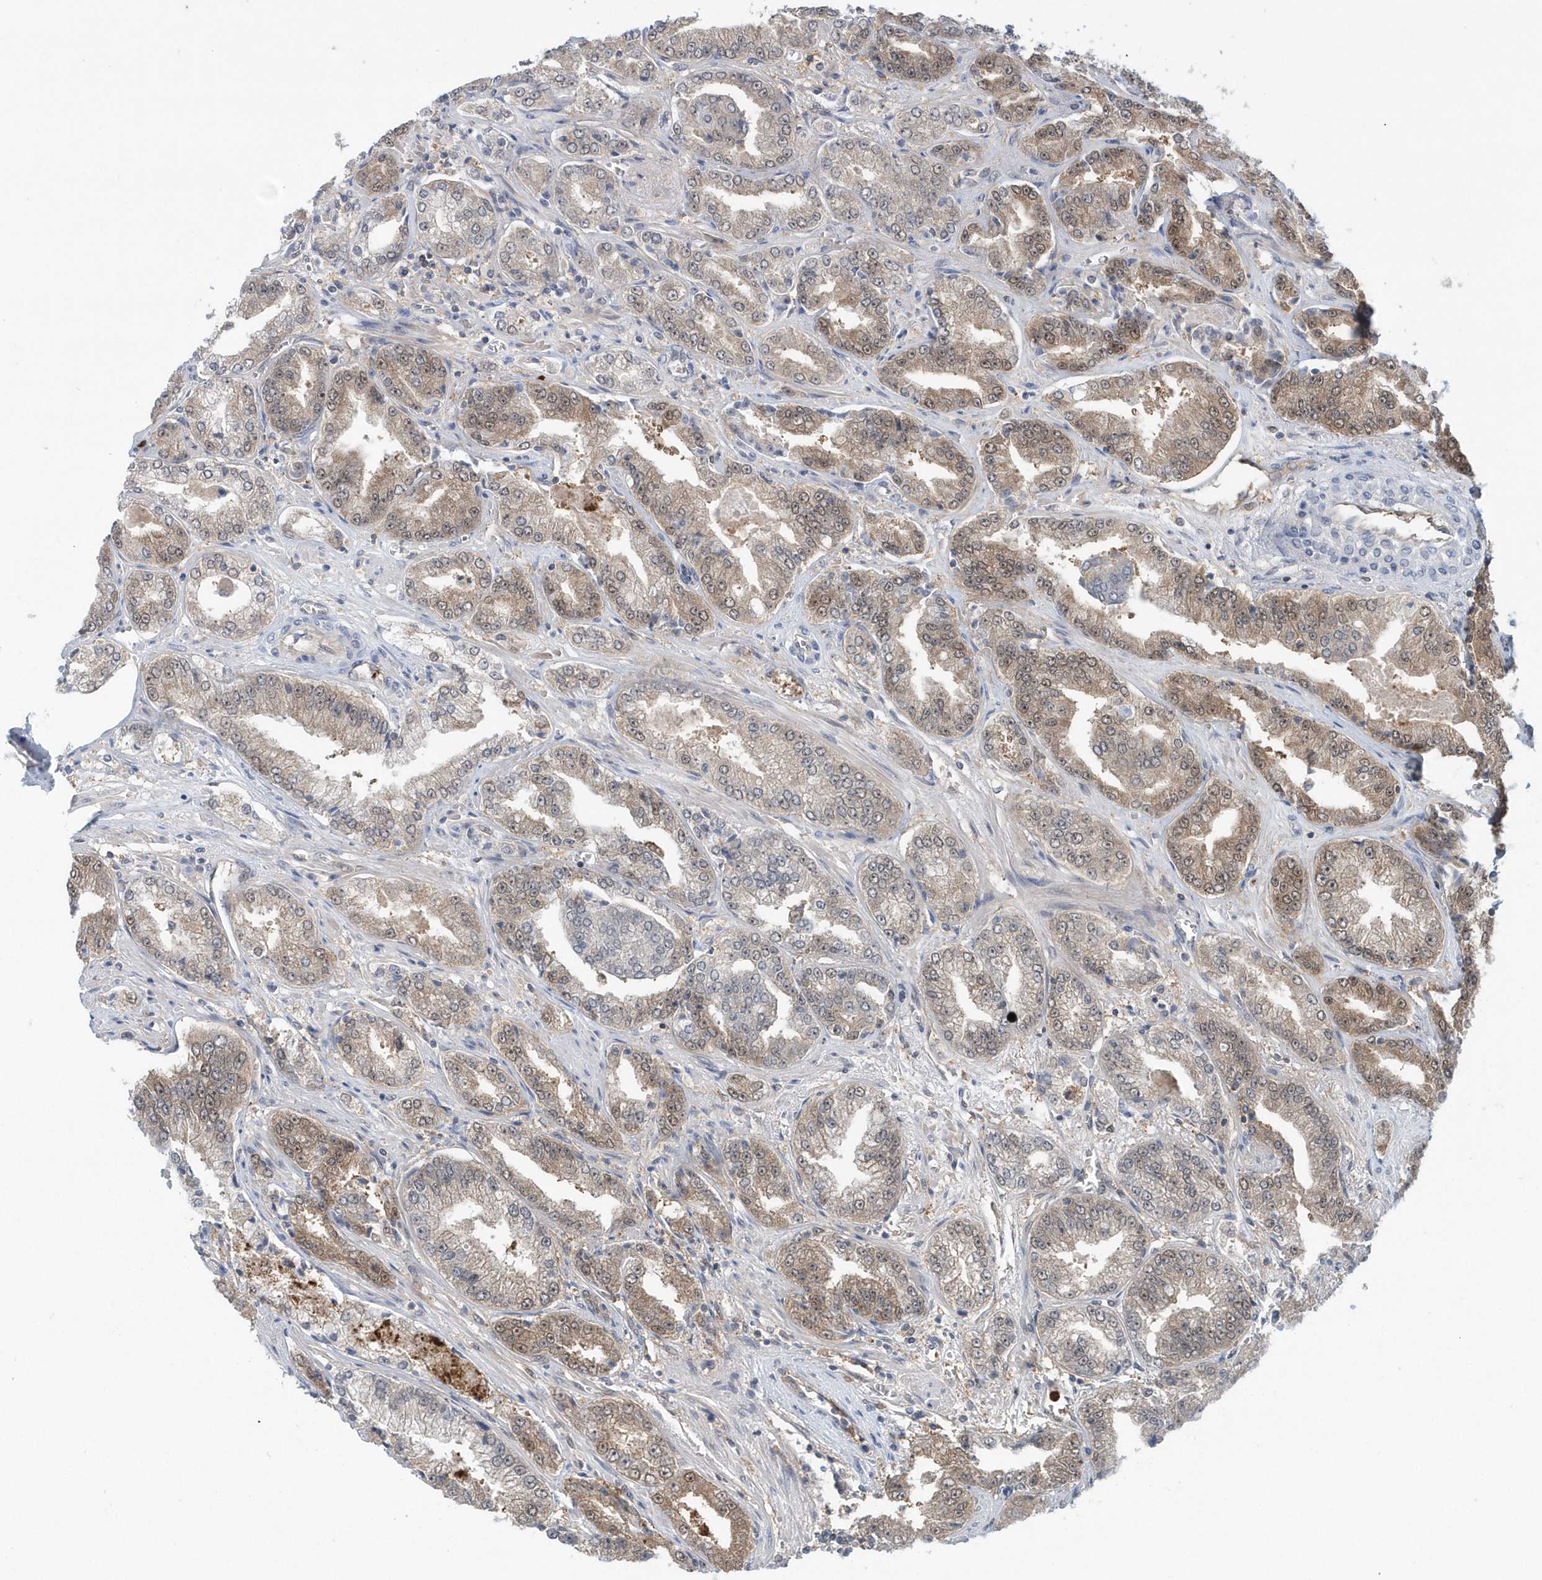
{"staining": {"intensity": "weak", "quantity": ">75%", "location": "cytoplasmic/membranous,nuclear"}, "tissue": "prostate cancer", "cell_type": "Tumor cells", "image_type": "cancer", "snomed": [{"axis": "morphology", "description": "Adenocarcinoma, High grade"}, {"axis": "topography", "description": "Prostate"}], "caption": "An image of adenocarcinoma (high-grade) (prostate) stained for a protein demonstrates weak cytoplasmic/membranous and nuclear brown staining in tumor cells. (IHC, brightfield microscopy, high magnification).", "gene": "RNF7", "patient": {"sex": "male", "age": 71}}